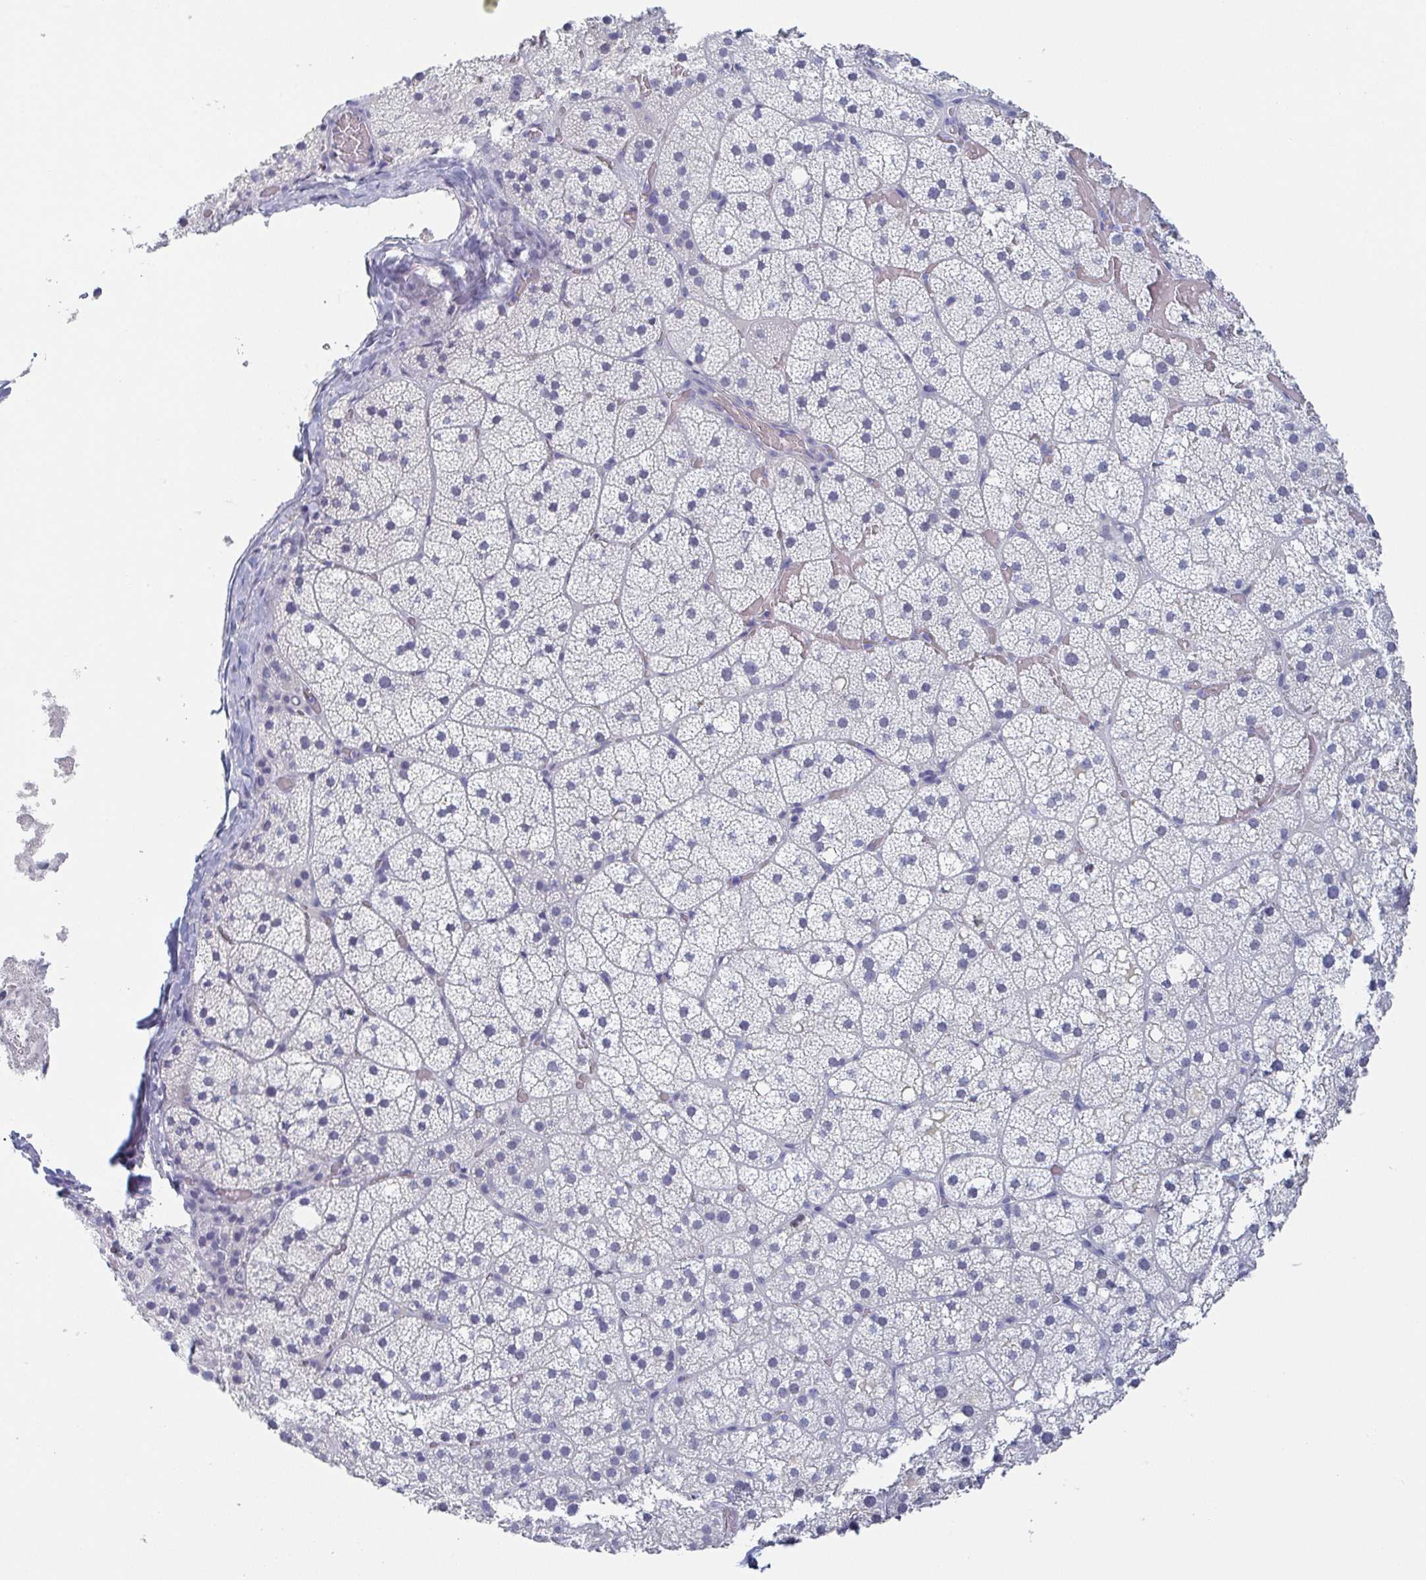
{"staining": {"intensity": "negative", "quantity": "none", "location": "none"}, "tissue": "adrenal gland", "cell_type": "Glandular cells", "image_type": "normal", "snomed": [{"axis": "morphology", "description": "Normal tissue, NOS"}, {"axis": "topography", "description": "Adrenal gland"}], "caption": "Immunohistochemistry (IHC) of benign adrenal gland displays no expression in glandular cells. Nuclei are stained in blue.", "gene": "RHOV", "patient": {"sex": "male", "age": 53}}